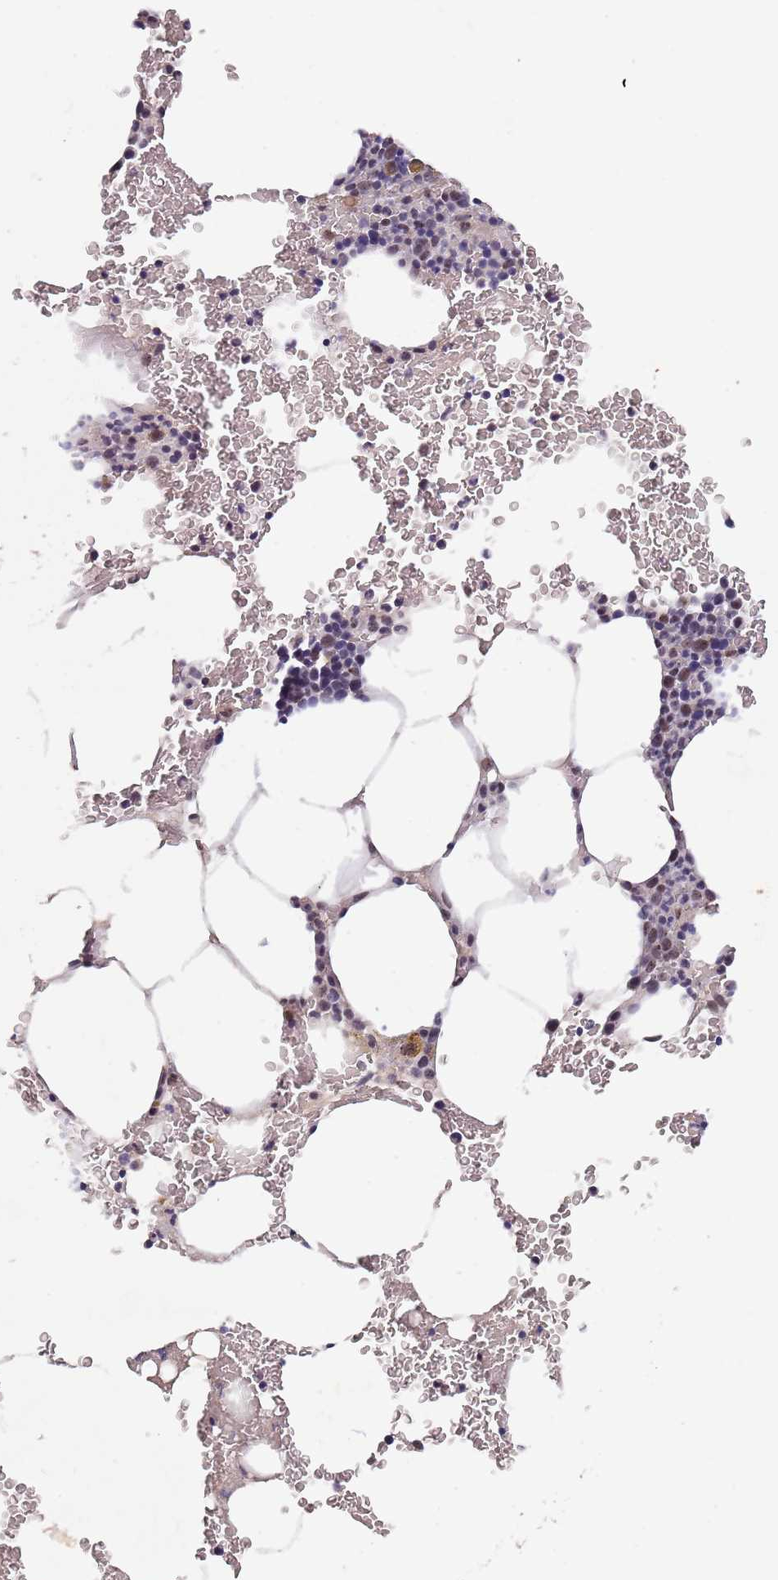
{"staining": {"intensity": "negative", "quantity": "none", "location": "none"}, "tissue": "bone marrow", "cell_type": "Hematopoietic cells", "image_type": "normal", "snomed": [{"axis": "morphology", "description": "Normal tissue, NOS"}, {"axis": "topography", "description": "Bone marrow"}], "caption": "Immunohistochemistry histopathology image of unremarkable bone marrow: bone marrow stained with DAB shows no significant protein staining in hematopoietic cells. The staining was performed using DAB to visualize the protein expression in brown, while the nuclei were stained in blue with hematoxylin (Magnification: 20x).", "gene": "CIZ1", "patient": {"sex": "female", "age": 58}}